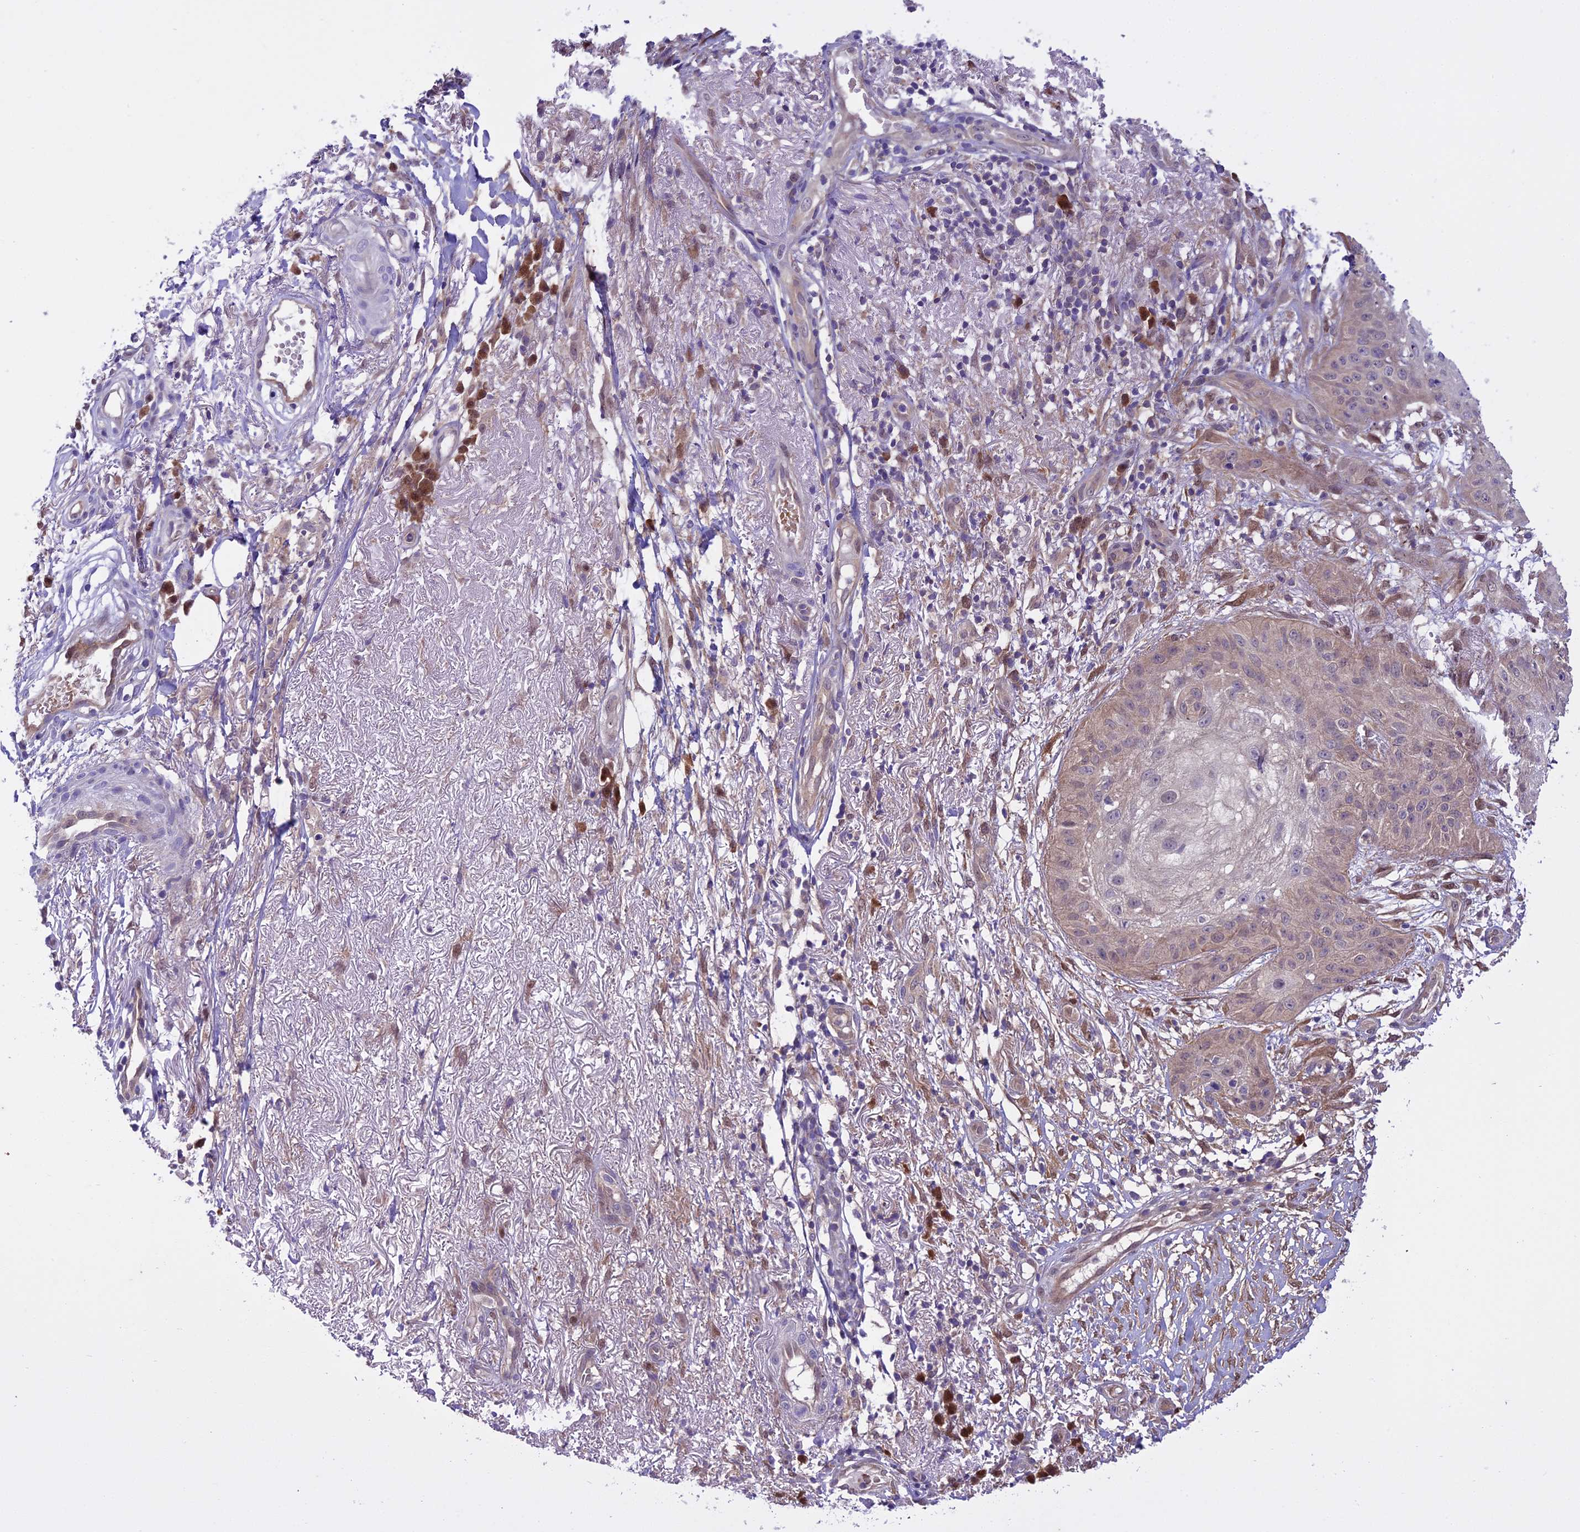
{"staining": {"intensity": "weak", "quantity": "<25%", "location": "cytoplasmic/membranous"}, "tissue": "skin cancer", "cell_type": "Tumor cells", "image_type": "cancer", "snomed": [{"axis": "morphology", "description": "Squamous cell carcinoma, NOS"}, {"axis": "topography", "description": "Skin"}], "caption": "This is a micrograph of immunohistochemistry staining of skin cancer, which shows no staining in tumor cells. (DAB immunohistochemistry (IHC), high magnification).", "gene": "BORCS6", "patient": {"sex": "male", "age": 70}}